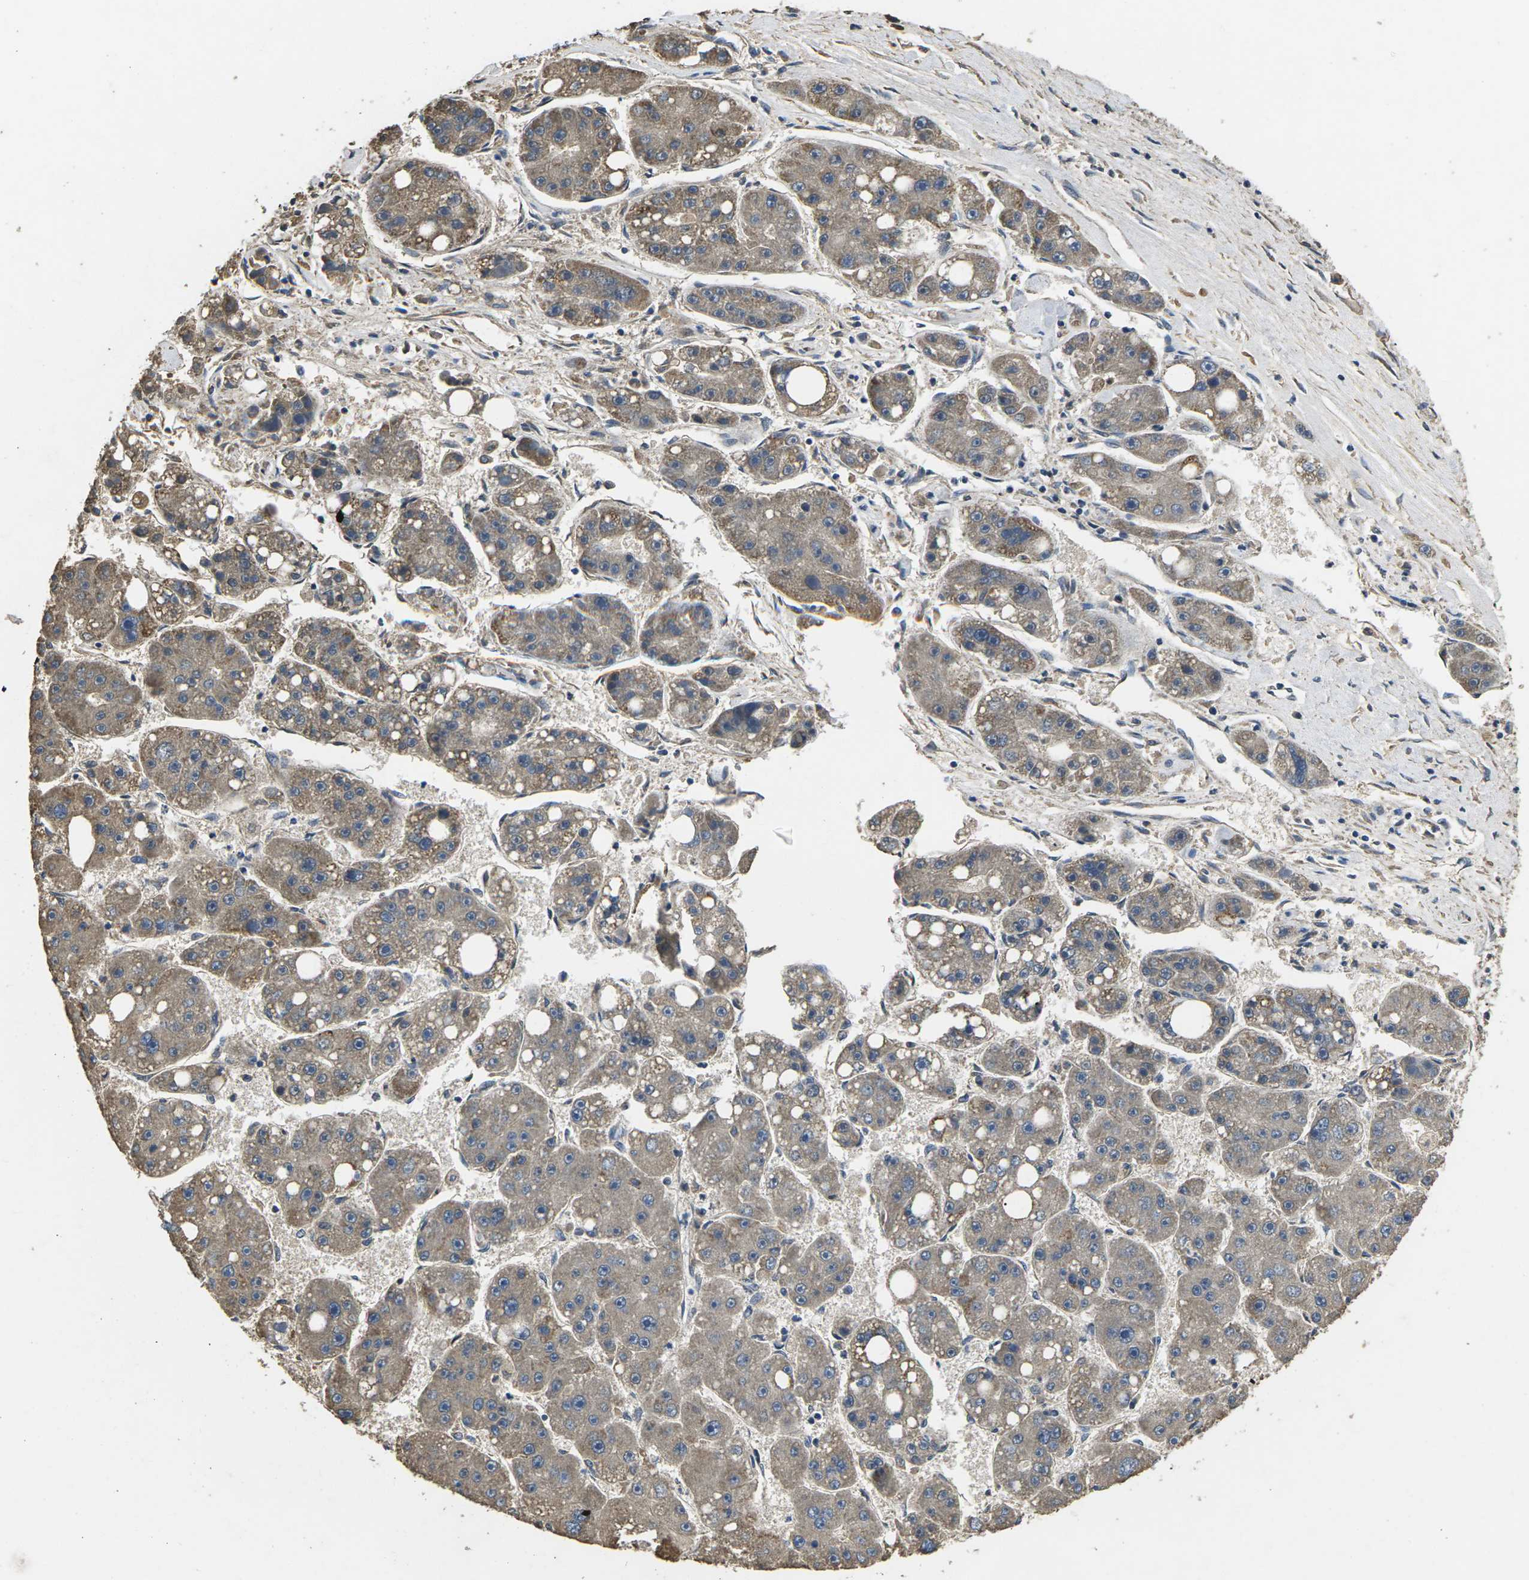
{"staining": {"intensity": "weak", "quantity": "<25%", "location": "cytoplasmic/membranous"}, "tissue": "liver cancer", "cell_type": "Tumor cells", "image_type": "cancer", "snomed": [{"axis": "morphology", "description": "Carcinoma, Hepatocellular, NOS"}, {"axis": "topography", "description": "Liver"}], "caption": "A photomicrograph of liver cancer (hepatocellular carcinoma) stained for a protein displays no brown staining in tumor cells. (DAB (3,3'-diaminobenzidine) IHC, high magnification).", "gene": "B4GAT1", "patient": {"sex": "female", "age": 61}}